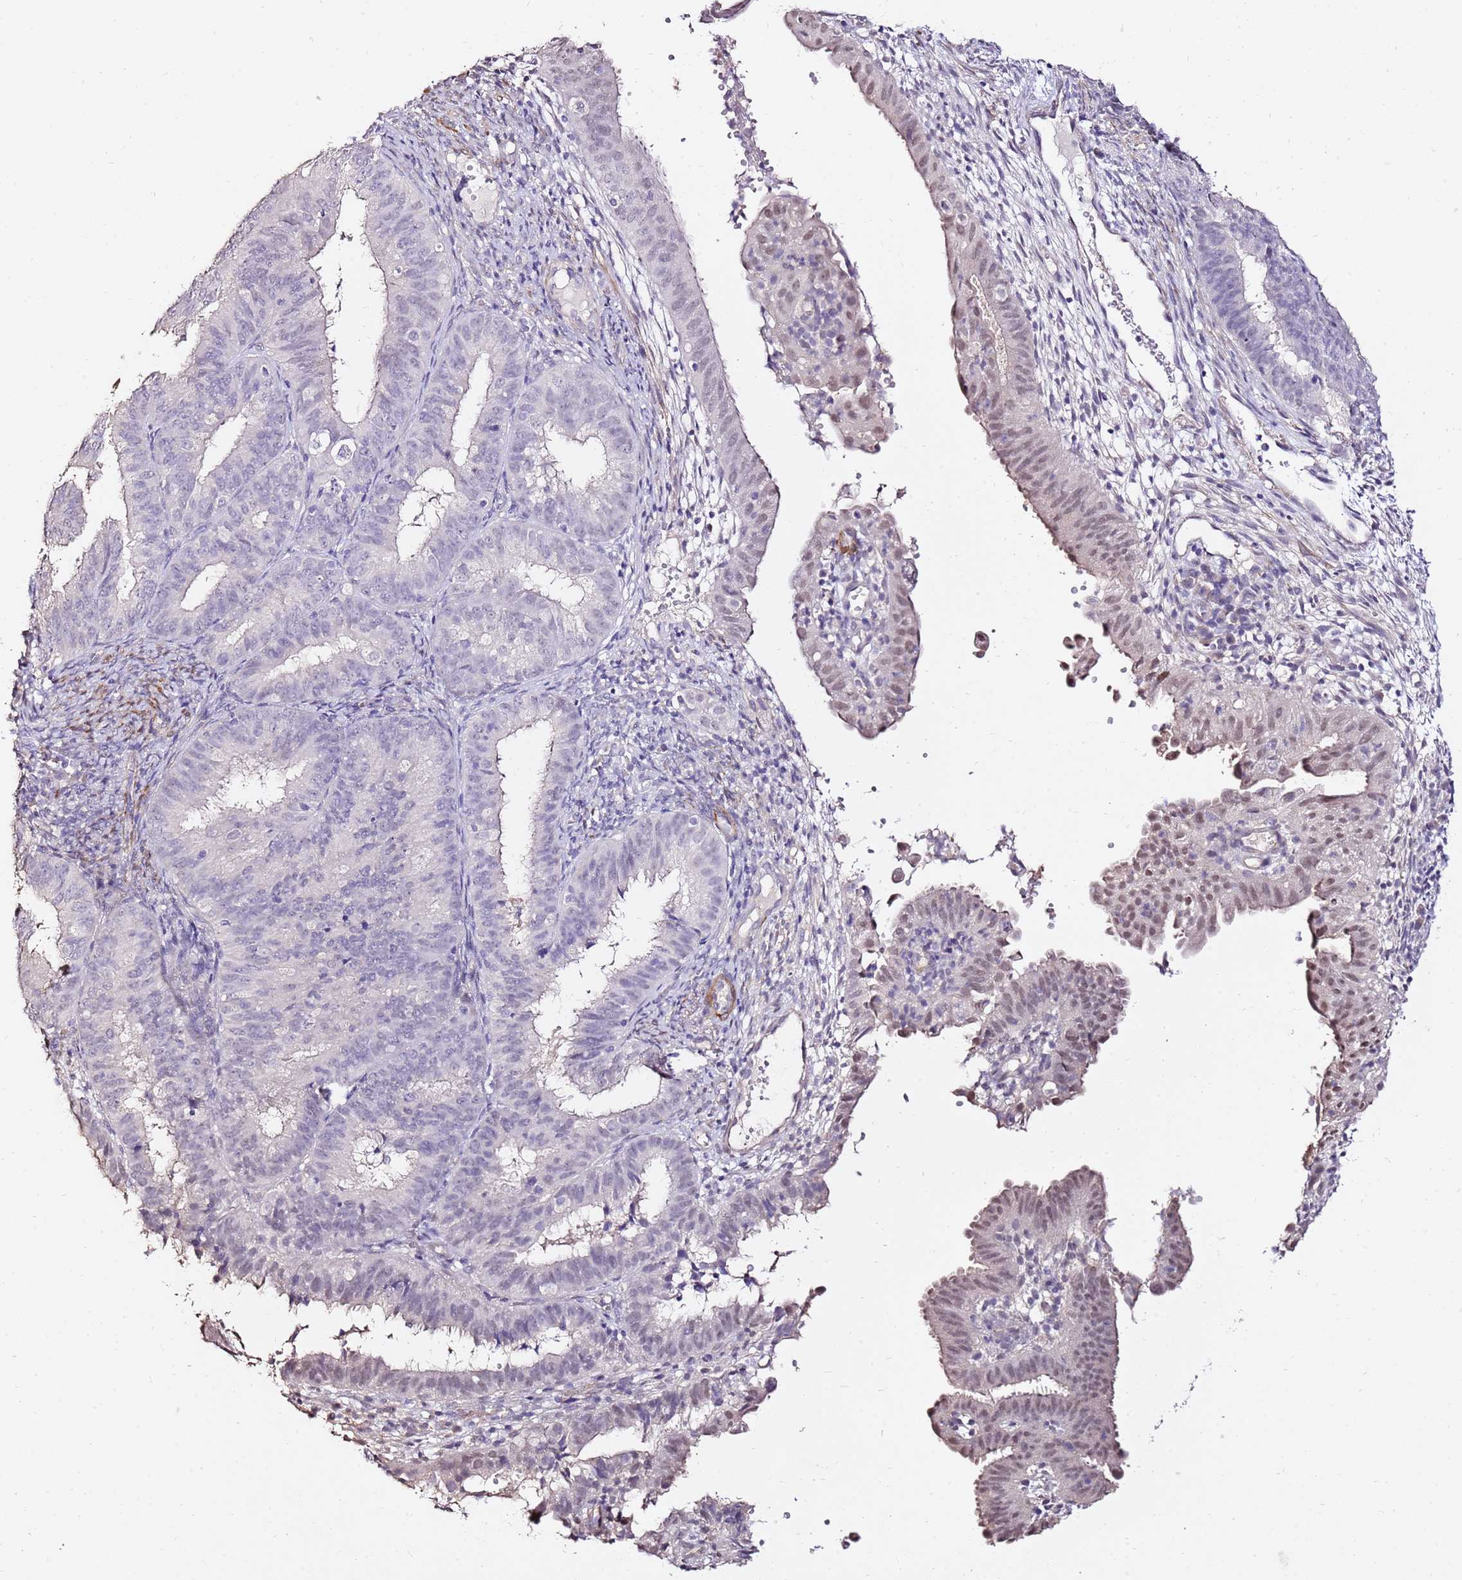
{"staining": {"intensity": "negative", "quantity": "none", "location": "none"}, "tissue": "endometrial cancer", "cell_type": "Tumor cells", "image_type": "cancer", "snomed": [{"axis": "morphology", "description": "Adenocarcinoma, NOS"}, {"axis": "topography", "description": "Endometrium"}], "caption": "The histopathology image shows no significant positivity in tumor cells of endometrial cancer.", "gene": "ART5", "patient": {"sex": "female", "age": 51}}